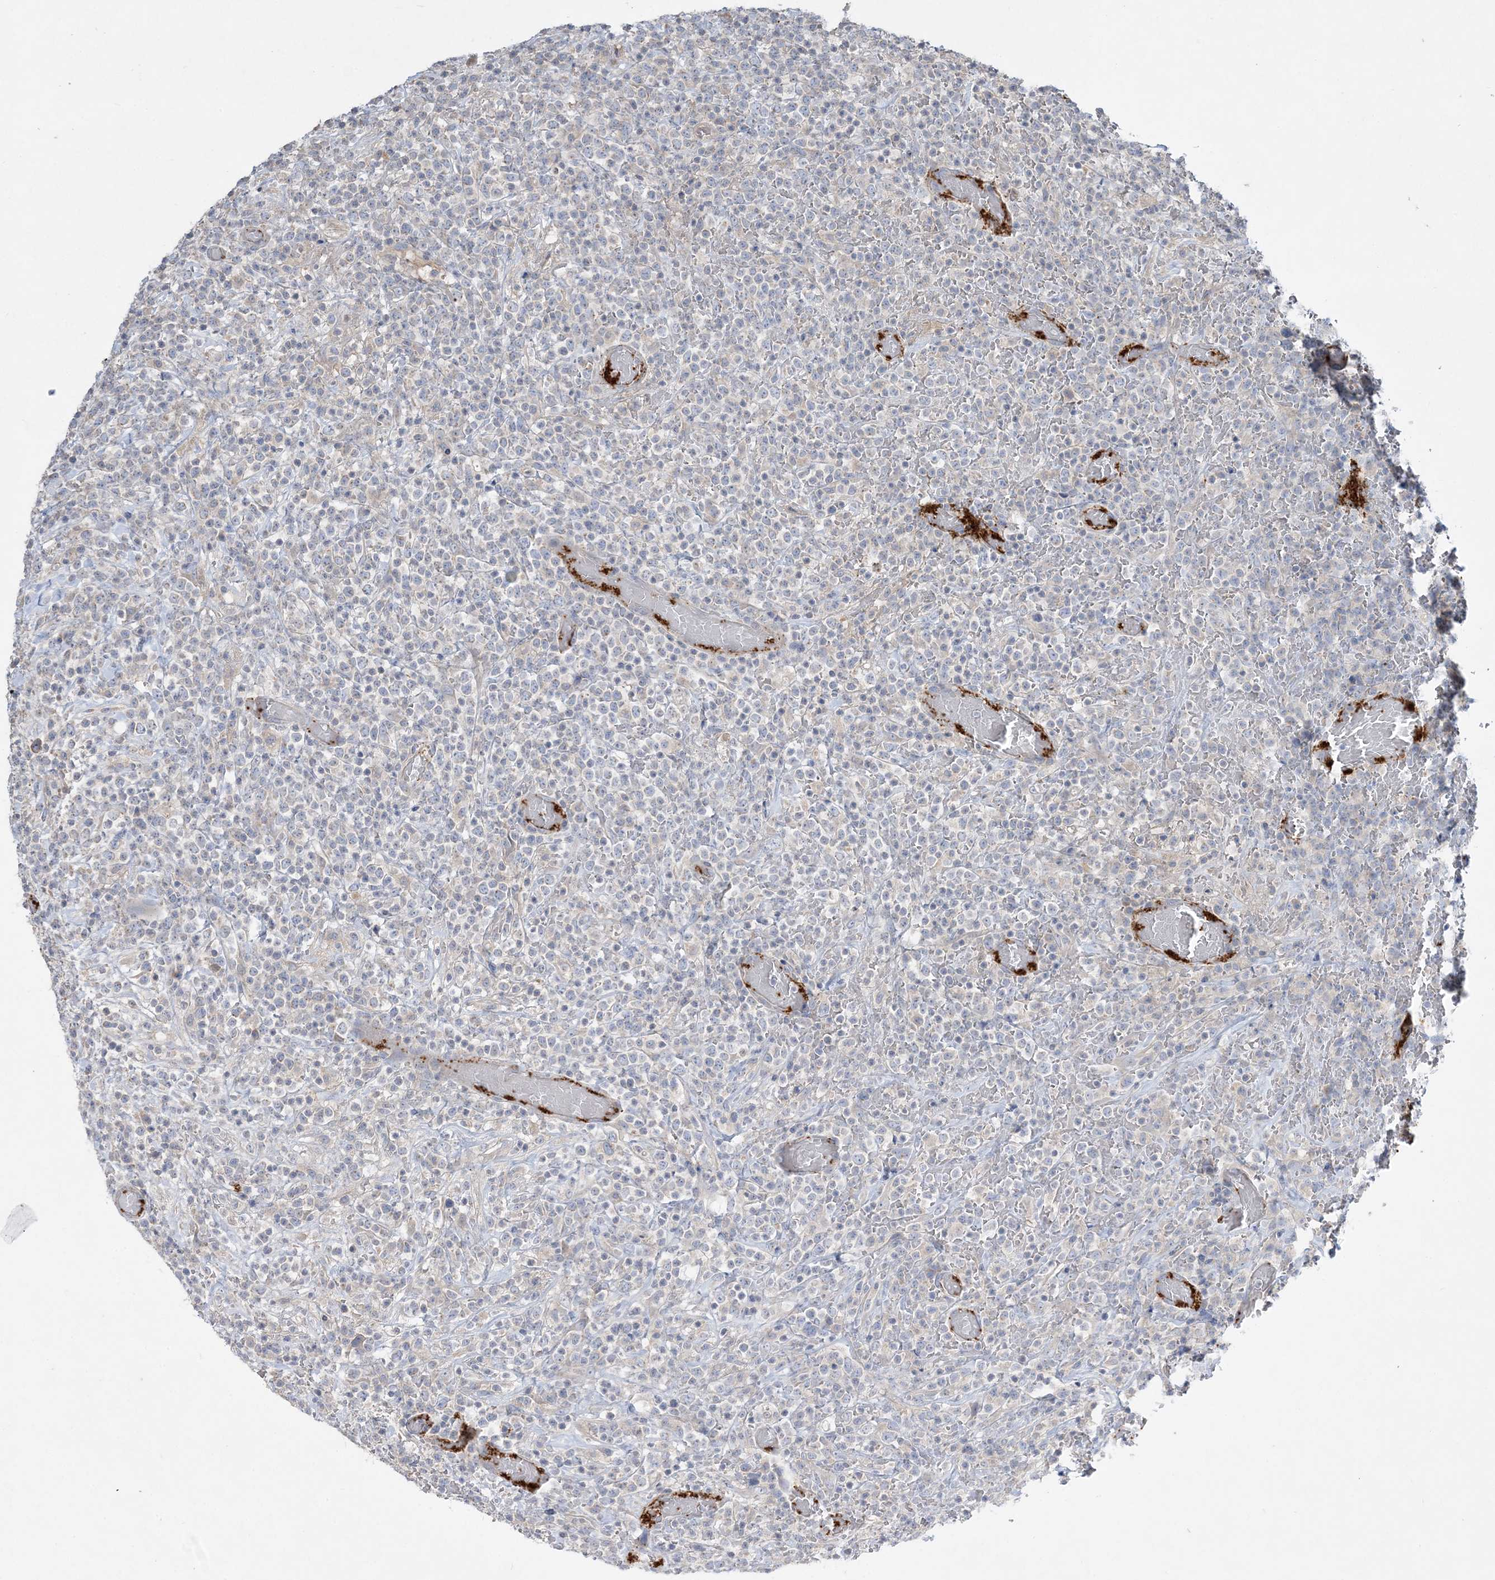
{"staining": {"intensity": "negative", "quantity": "none", "location": "none"}, "tissue": "lymphoma", "cell_type": "Tumor cells", "image_type": "cancer", "snomed": [{"axis": "morphology", "description": "Malignant lymphoma, non-Hodgkin's type, High grade"}, {"axis": "topography", "description": "Colon"}], "caption": "A high-resolution micrograph shows immunohistochemistry staining of malignant lymphoma, non-Hodgkin's type (high-grade), which shows no significant expression in tumor cells. (DAB immunohistochemistry, high magnification).", "gene": "ADCK2", "patient": {"sex": "female", "age": 53}}